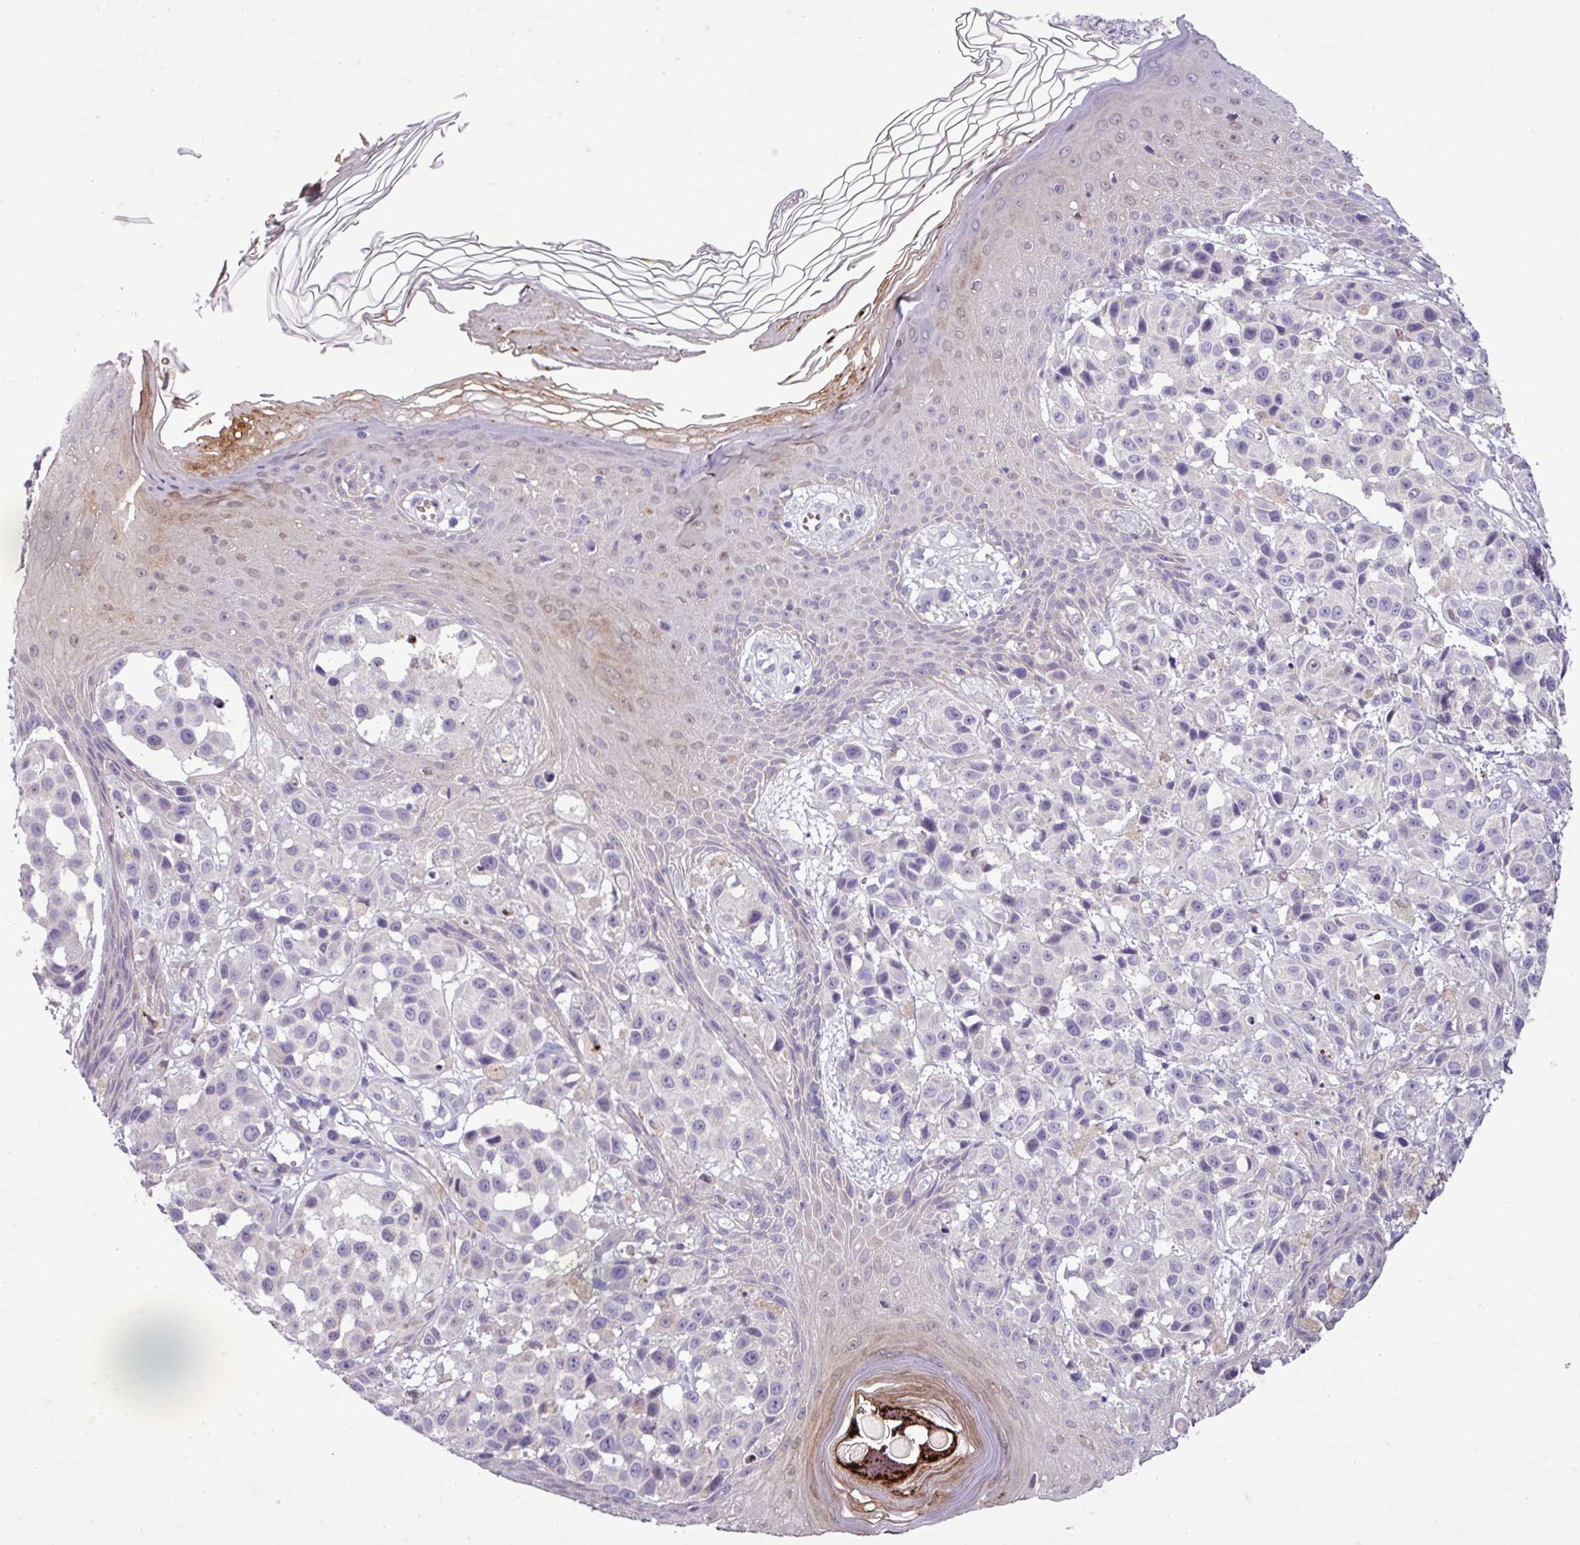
{"staining": {"intensity": "negative", "quantity": "none", "location": "none"}, "tissue": "melanoma", "cell_type": "Tumor cells", "image_type": "cancer", "snomed": [{"axis": "morphology", "description": "Malignant melanoma, NOS"}, {"axis": "topography", "description": "Skin"}], "caption": "Immunohistochemical staining of malignant melanoma reveals no significant expression in tumor cells.", "gene": "MGAT4B", "patient": {"sex": "male", "age": 39}}